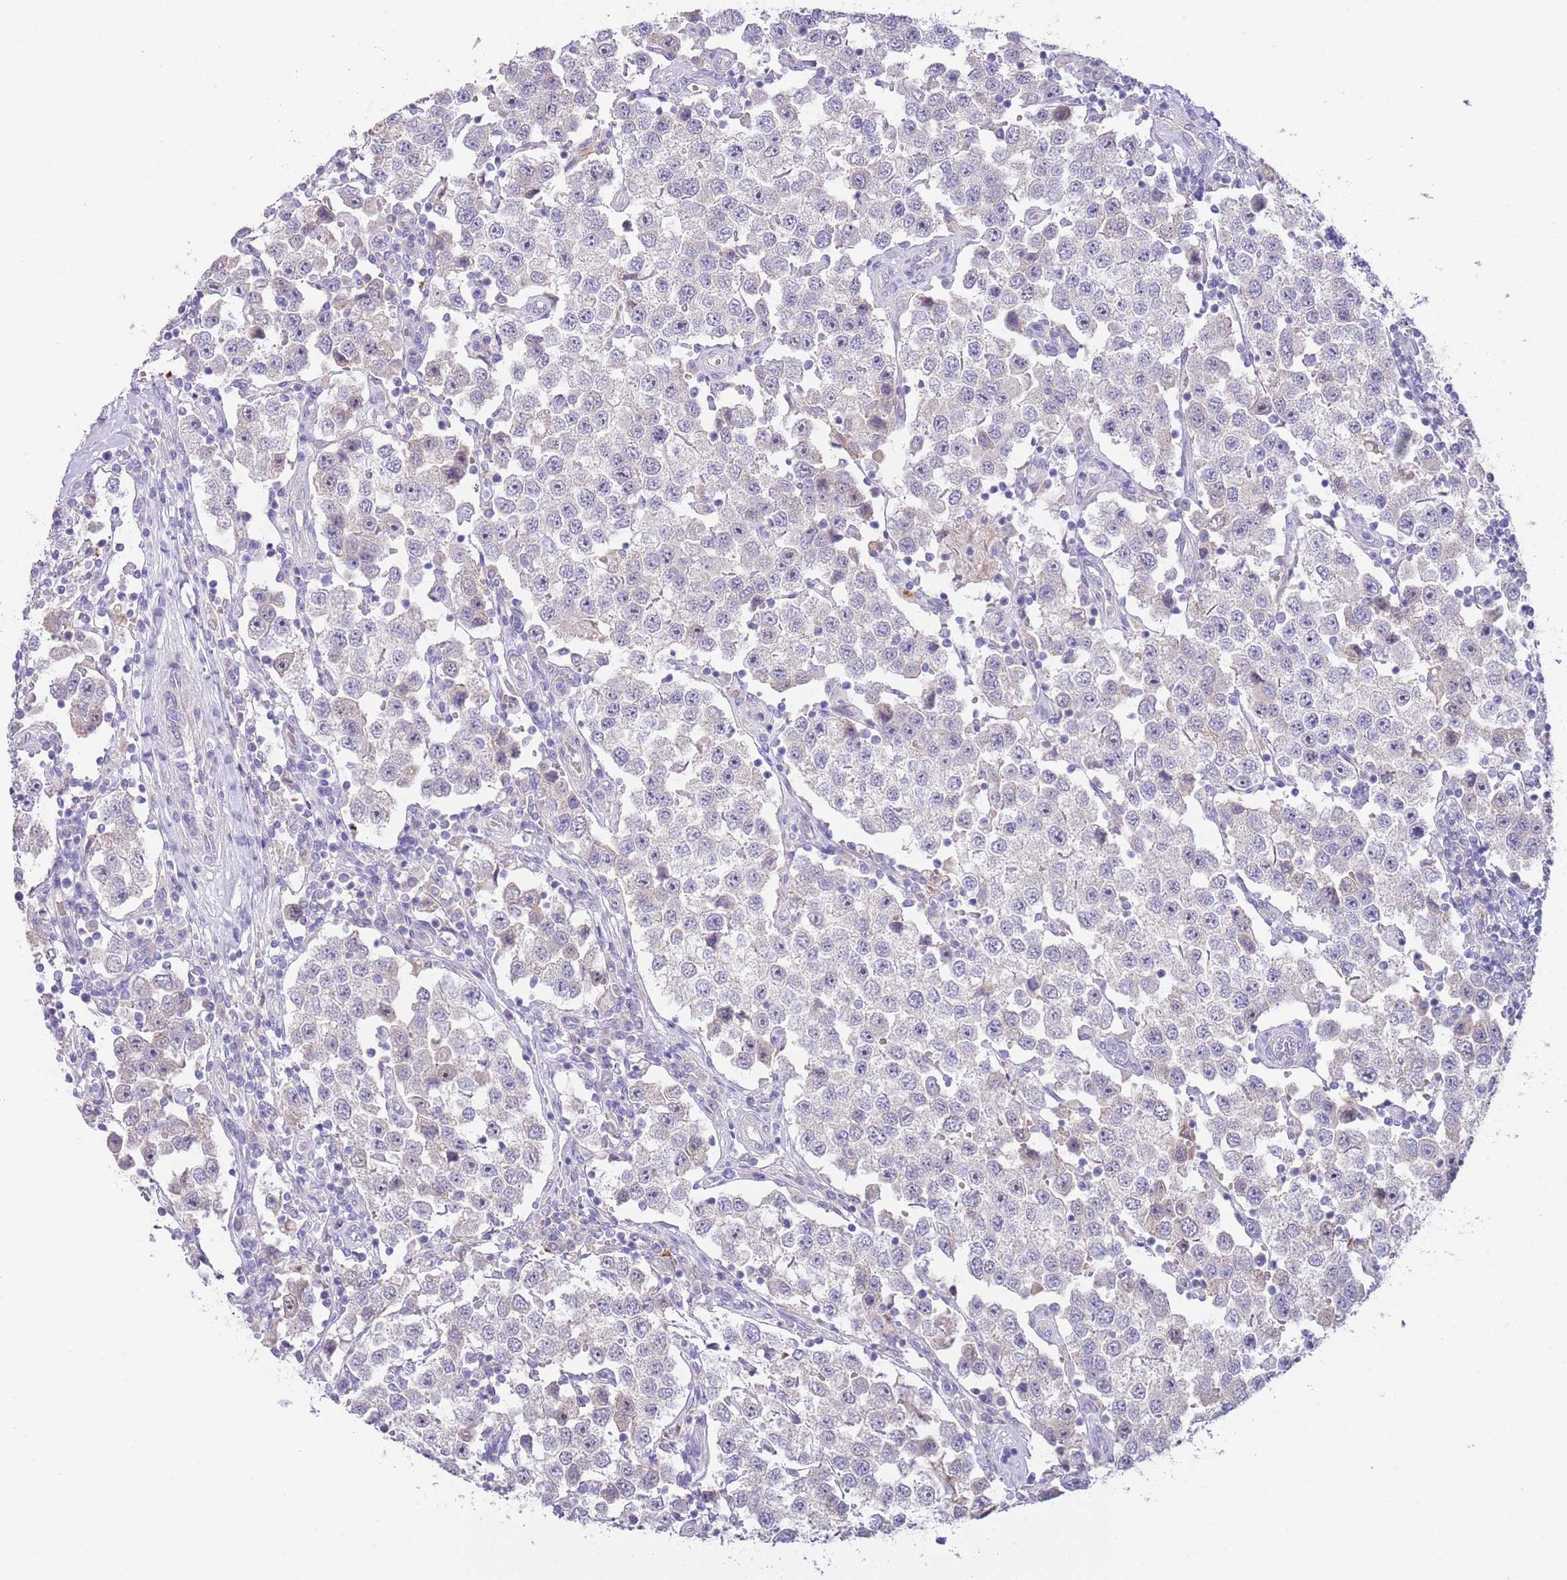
{"staining": {"intensity": "negative", "quantity": "none", "location": "none"}, "tissue": "testis cancer", "cell_type": "Tumor cells", "image_type": "cancer", "snomed": [{"axis": "morphology", "description": "Seminoma, NOS"}, {"axis": "topography", "description": "Testis"}], "caption": "Human seminoma (testis) stained for a protein using IHC exhibits no expression in tumor cells.", "gene": "AP1S2", "patient": {"sex": "male", "age": 37}}